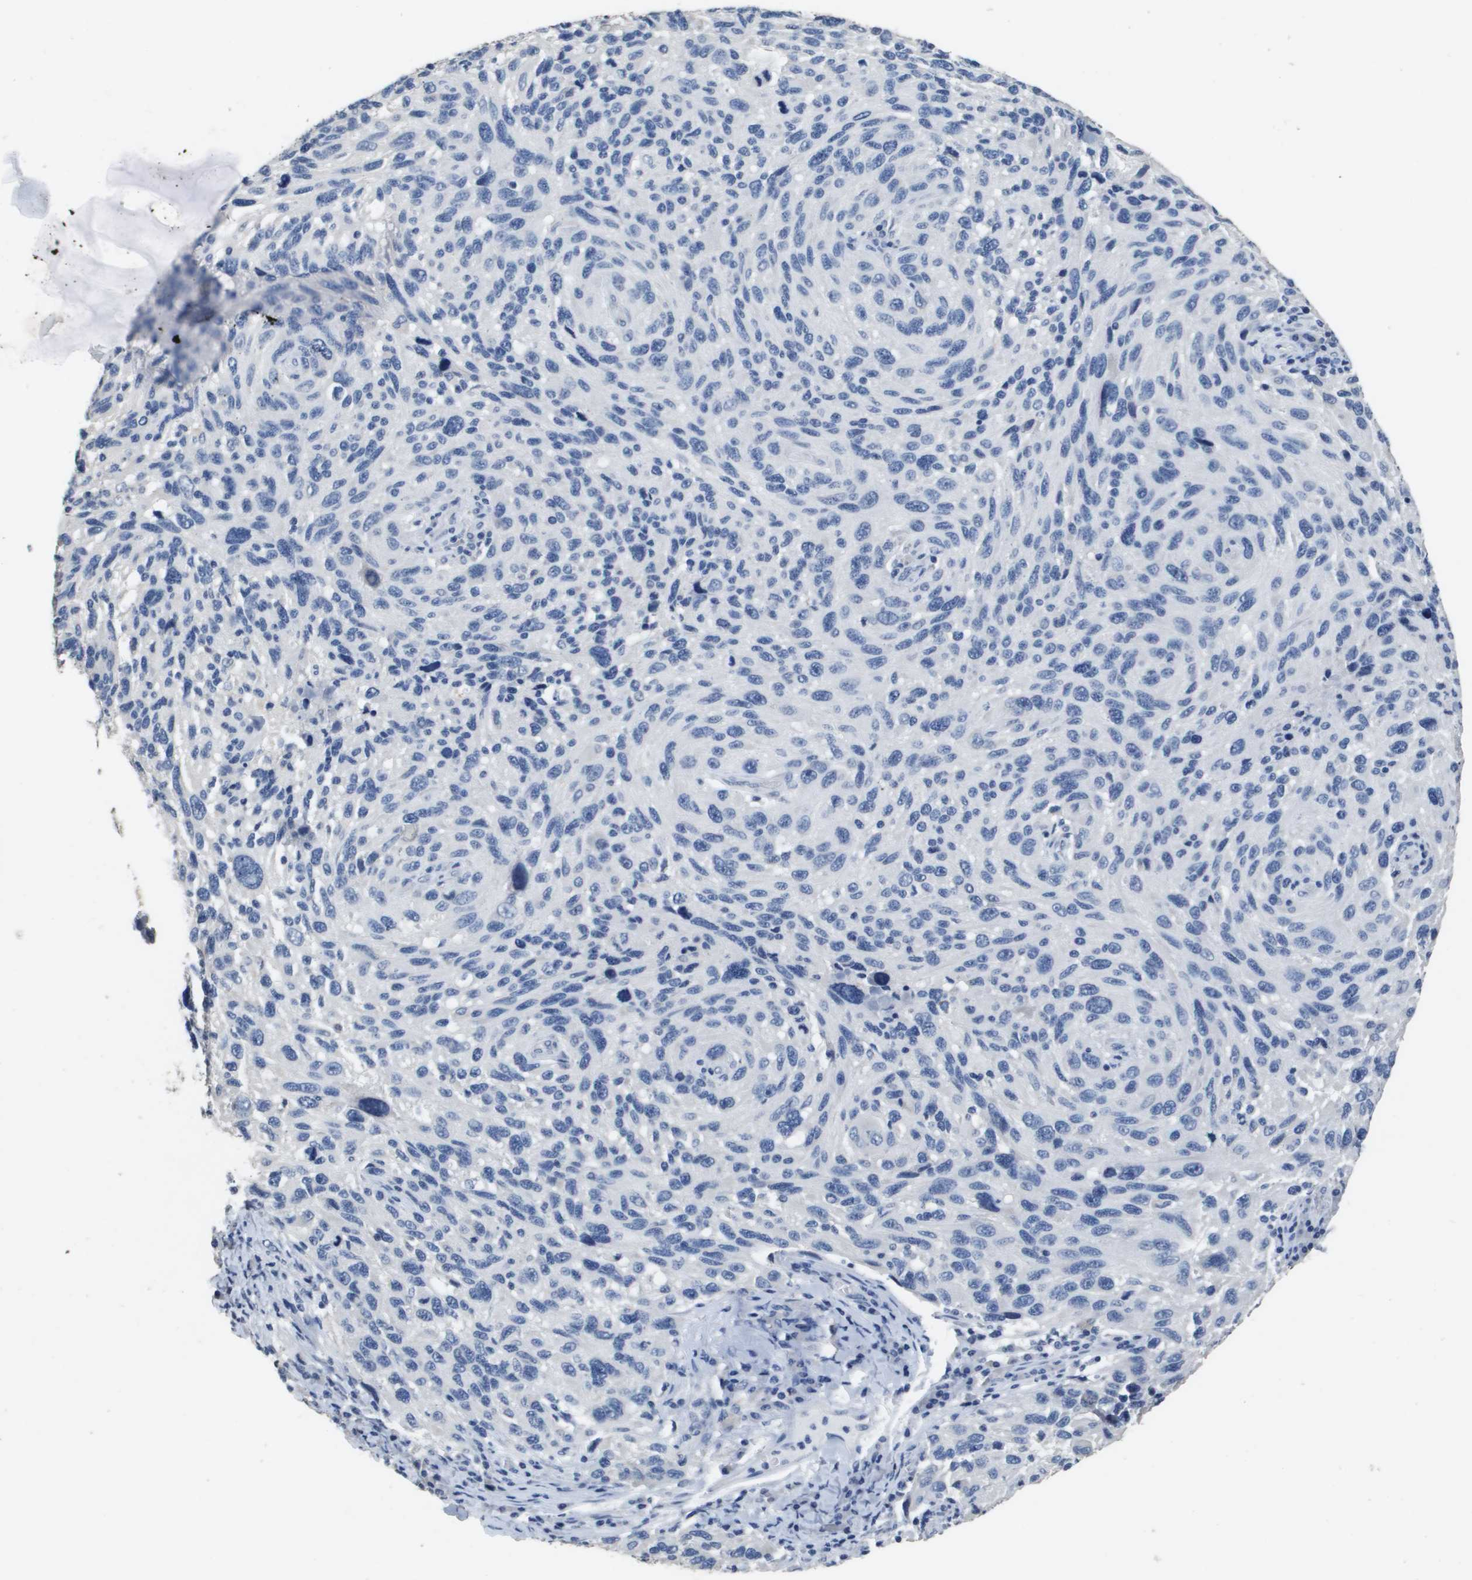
{"staining": {"intensity": "negative", "quantity": "none", "location": "none"}, "tissue": "melanoma", "cell_type": "Tumor cells", "image_type": "cancer", "snomed": [{"axis": "morphology", "description": "Malignant melanoma, NOS"}, {"axis": "topography", "description": "Skin"}], "caption": "IHC of malignant melanoma demonstrates no positivity in tumor cells. The staining was performed using DAB to visualize the protein expression in brown, while the nuclei were stained in blue with hematoxylin (Magnification: 20x).", "gene": "MT3", "patient": {"sex": "male", "age": 53}}